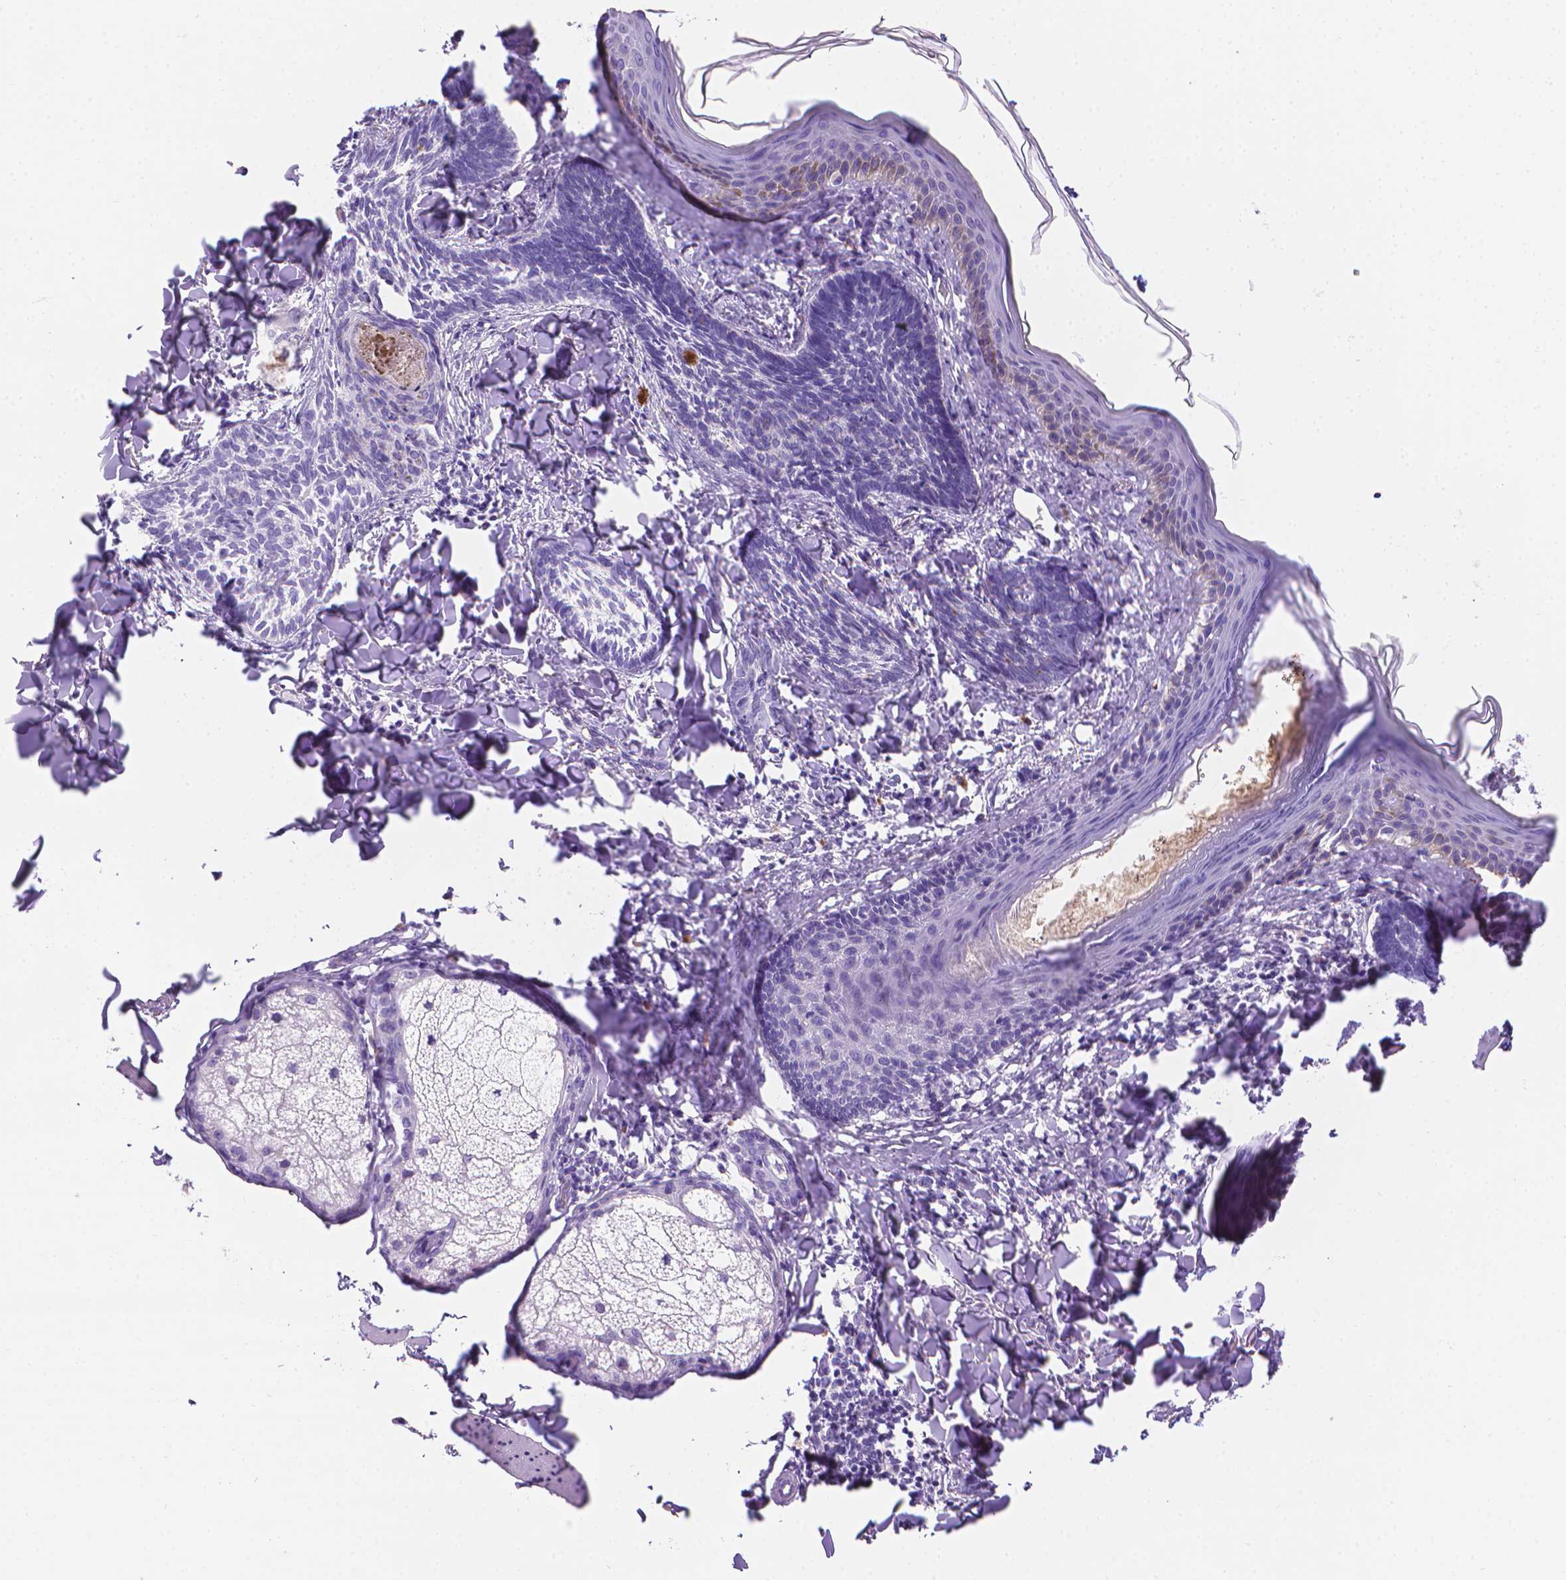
{"staining": {"intensity": "negative", "quantity": "none", "location": "none"}, "tissue": "skin cancer", "cell_type": "Tumor cells", "image_type": "cancer", "snomed": [{"axis": "morphology", "description": "Normal tissue, NOS"}, {"axis": "morphology", "description": "Basal cell carcinoma"}, {"axis": "topography", "description": "Skin"}], "caption": "Tumor cells show no significant protein staining in skin cancer.", "gene": "SPAG6", "patient": {"sex": "male", "age": 46}}